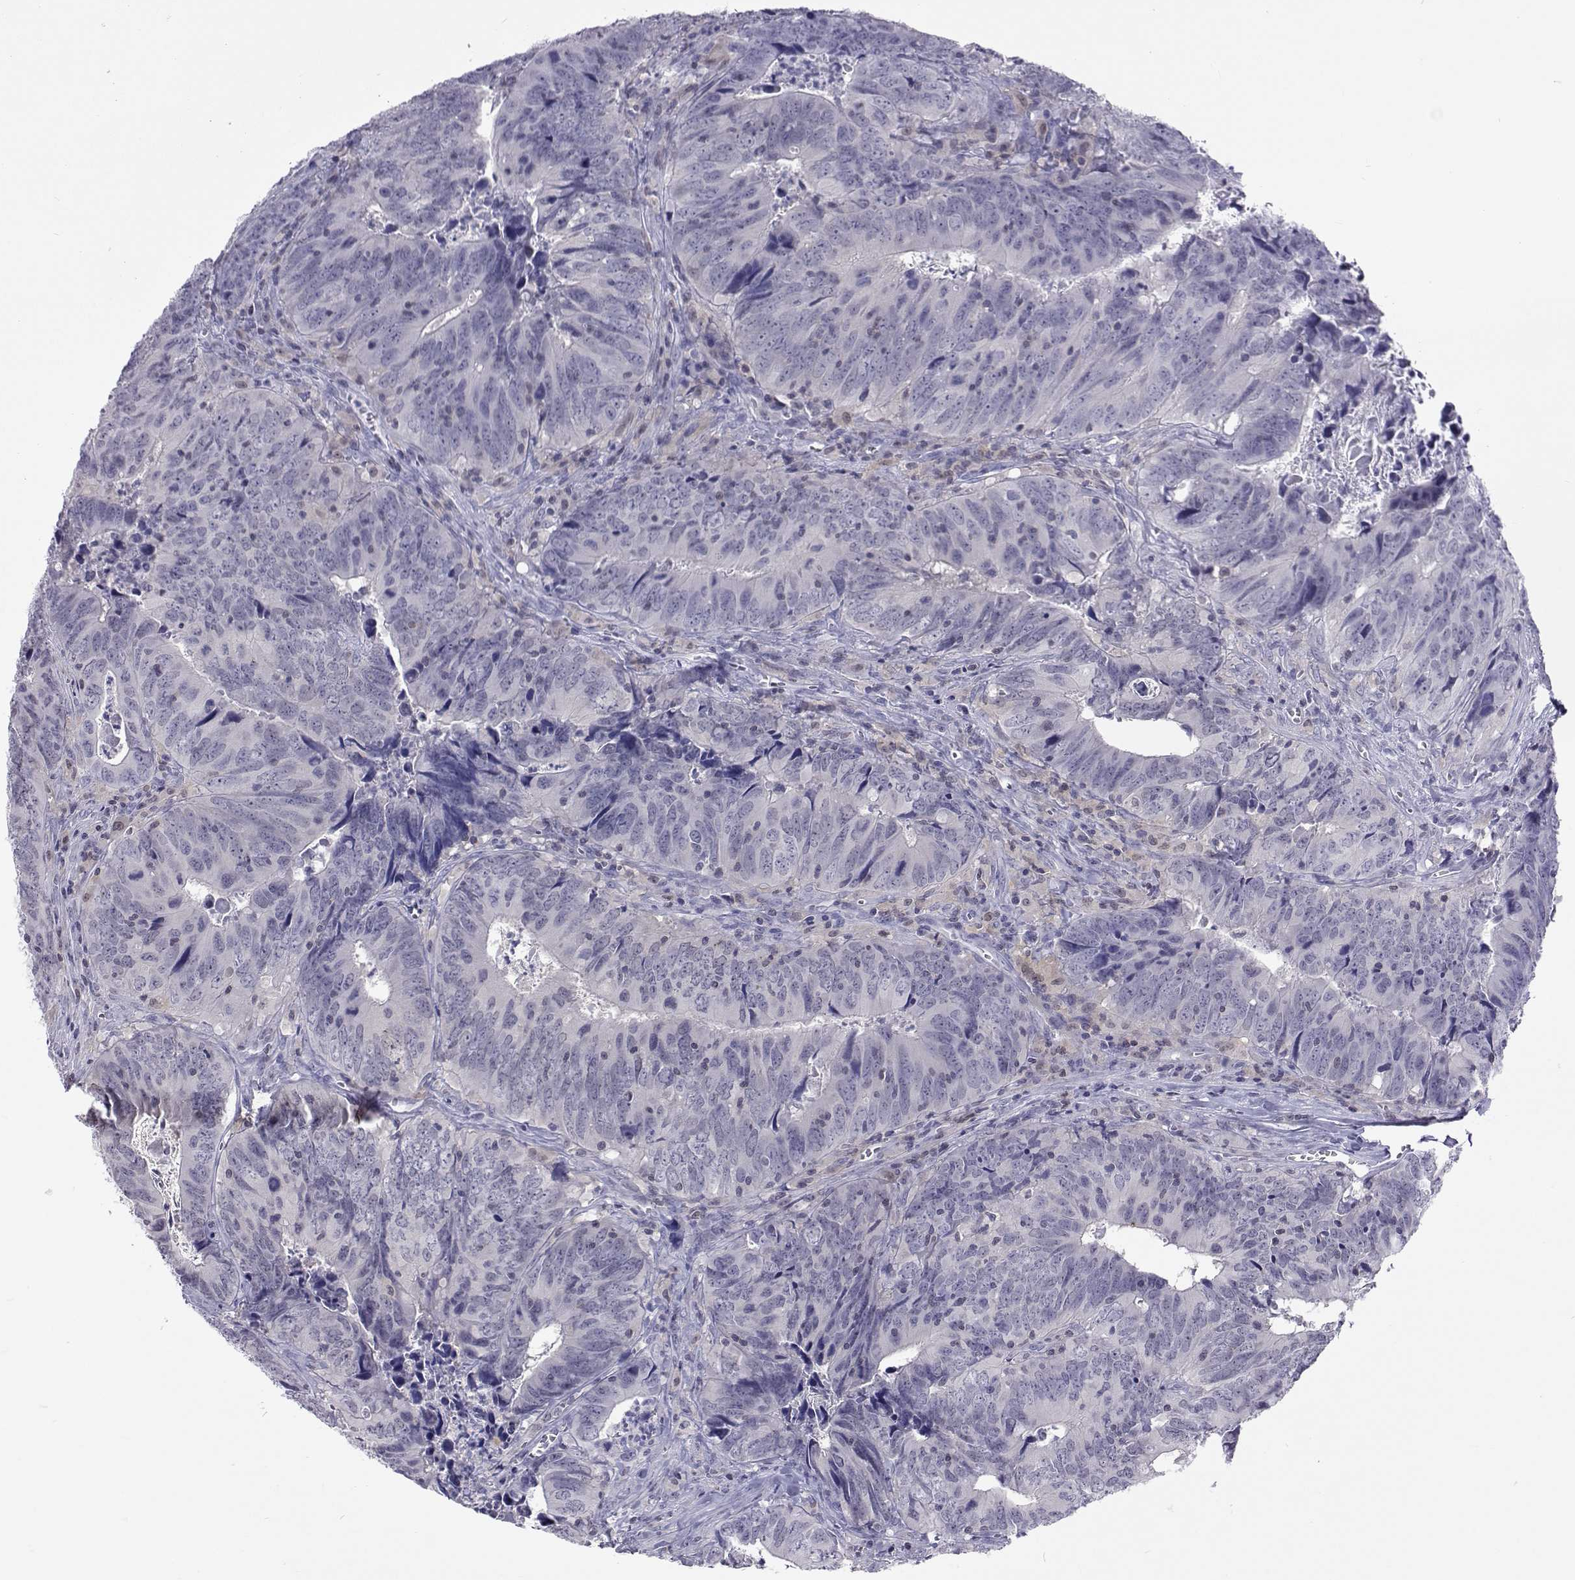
{"staining": {"intensity": "negative", "quantity": "none", "location": "none"}, "tissue": "colorectal cancer", "cell_type": "Tumor cells", "image_type": "cancer", "snomed": [{"axis": "morphology", "description": "Adenocarcinoma, NOS"}, {"axis": "topography", "description": "Colon"}], "caption": "Immunohistochemistry image of human colorectal adenocarcinoma stained for a protein (brown), which reveals no staining in tumor cells.", "gene": "GALM", "patient": {"sex": "female", "age": 82}}